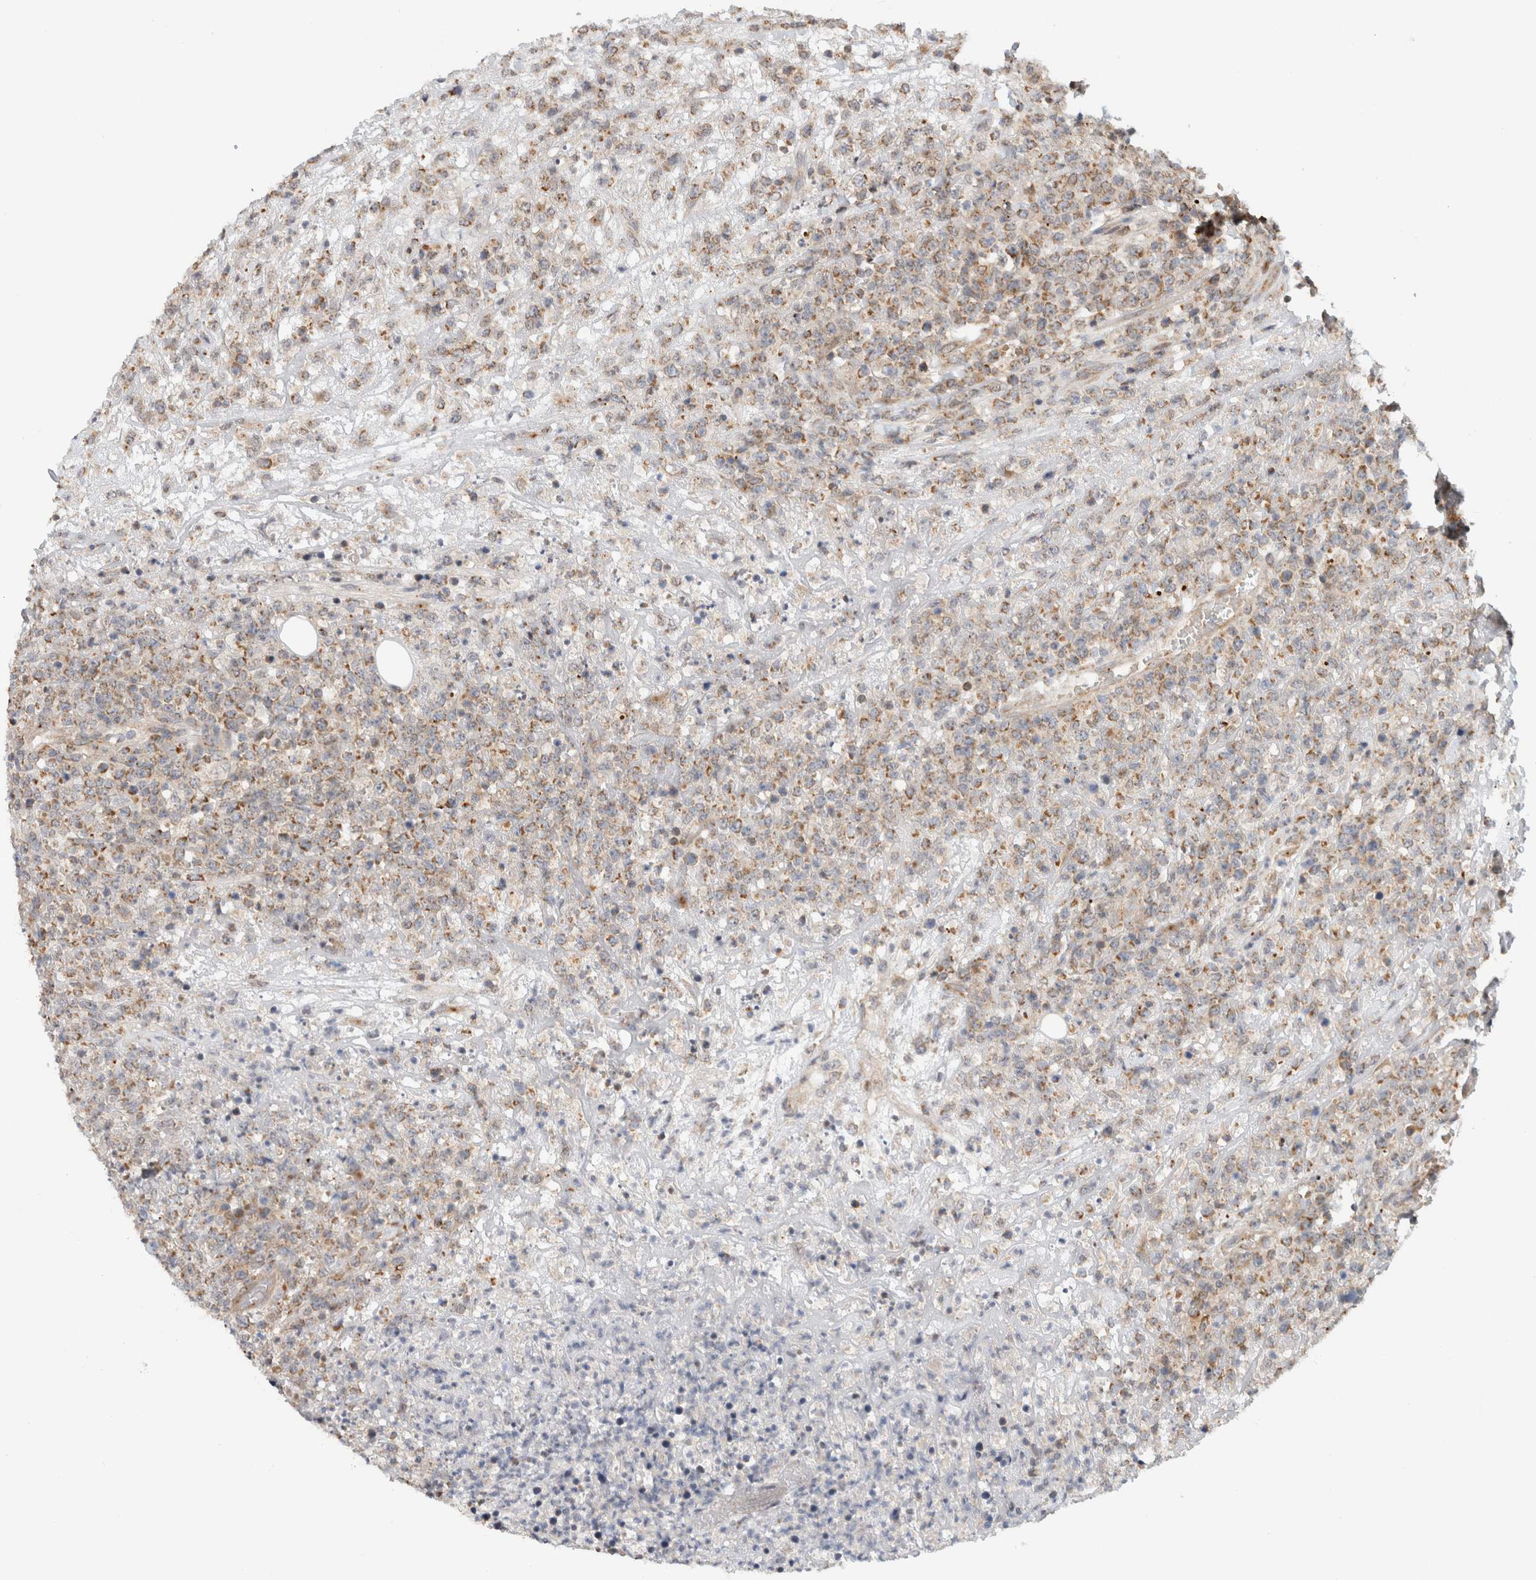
{"staining": {"intensity": "moderate", "quantity": ">75%", "location": "cytoplasmic/membranous"}, "tissue": "lymphoma", "cell_type": "Tumor cells", "image_type": "cancer", "snomed": [{"axis": "morphology", "description": "Malignant lymphoma, non-Hodgkin's type, High grade"}, {"axis": "topography", "description": "Colon"}], "caption": "High-grade malignant lymphoma, non-Hodgkin's type stained for a protein (brown) exhibits moderate cytoplasmic/membranous positive positivity in approximately >75% of tumor cells.", "gene": "CMC2", "patient": {"sex": "female", "age": 53}}